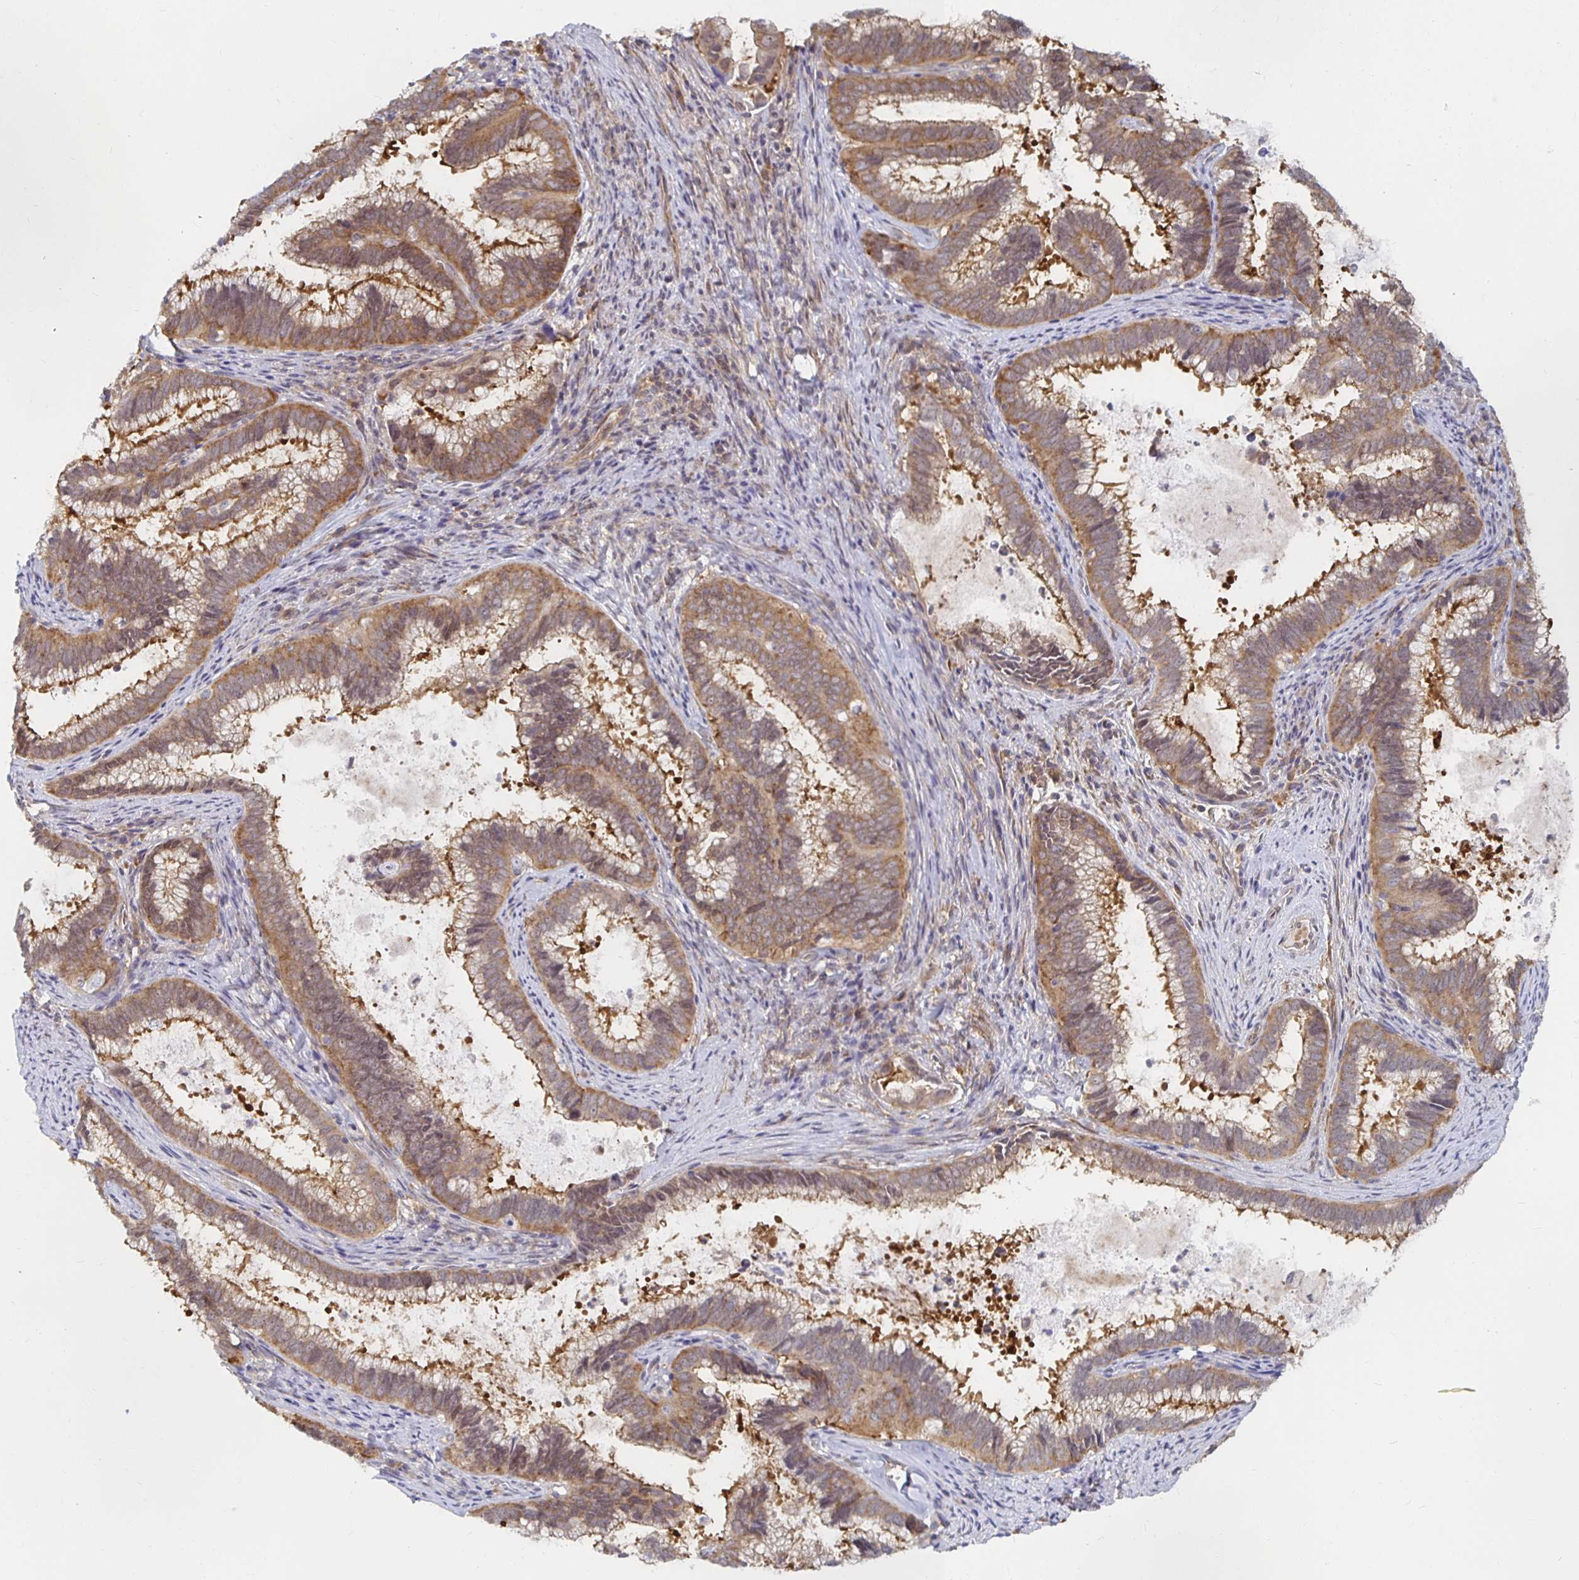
{"staining": {"intensity": "strong", "quantity": ">75%", "location": "cytoplasmic/membranous"}, "tissue": "cervical cancer", "cell_type": "Tumor cells", "image_type": "cancer", "snomed": [{"axis": "morphology", "description": "Adenocarcinoma, NOS"}, {"axis": "topography", "description": "Cervix"}], "caption": "A high amount of strong cytoplasmic/membranous positivity is appreciated in about >75% of tumor cells in cervical cancer (adenocarcinoma) tissue.", "gene": "PDAP1", "patient": {"sex": "female", "age": 61}}